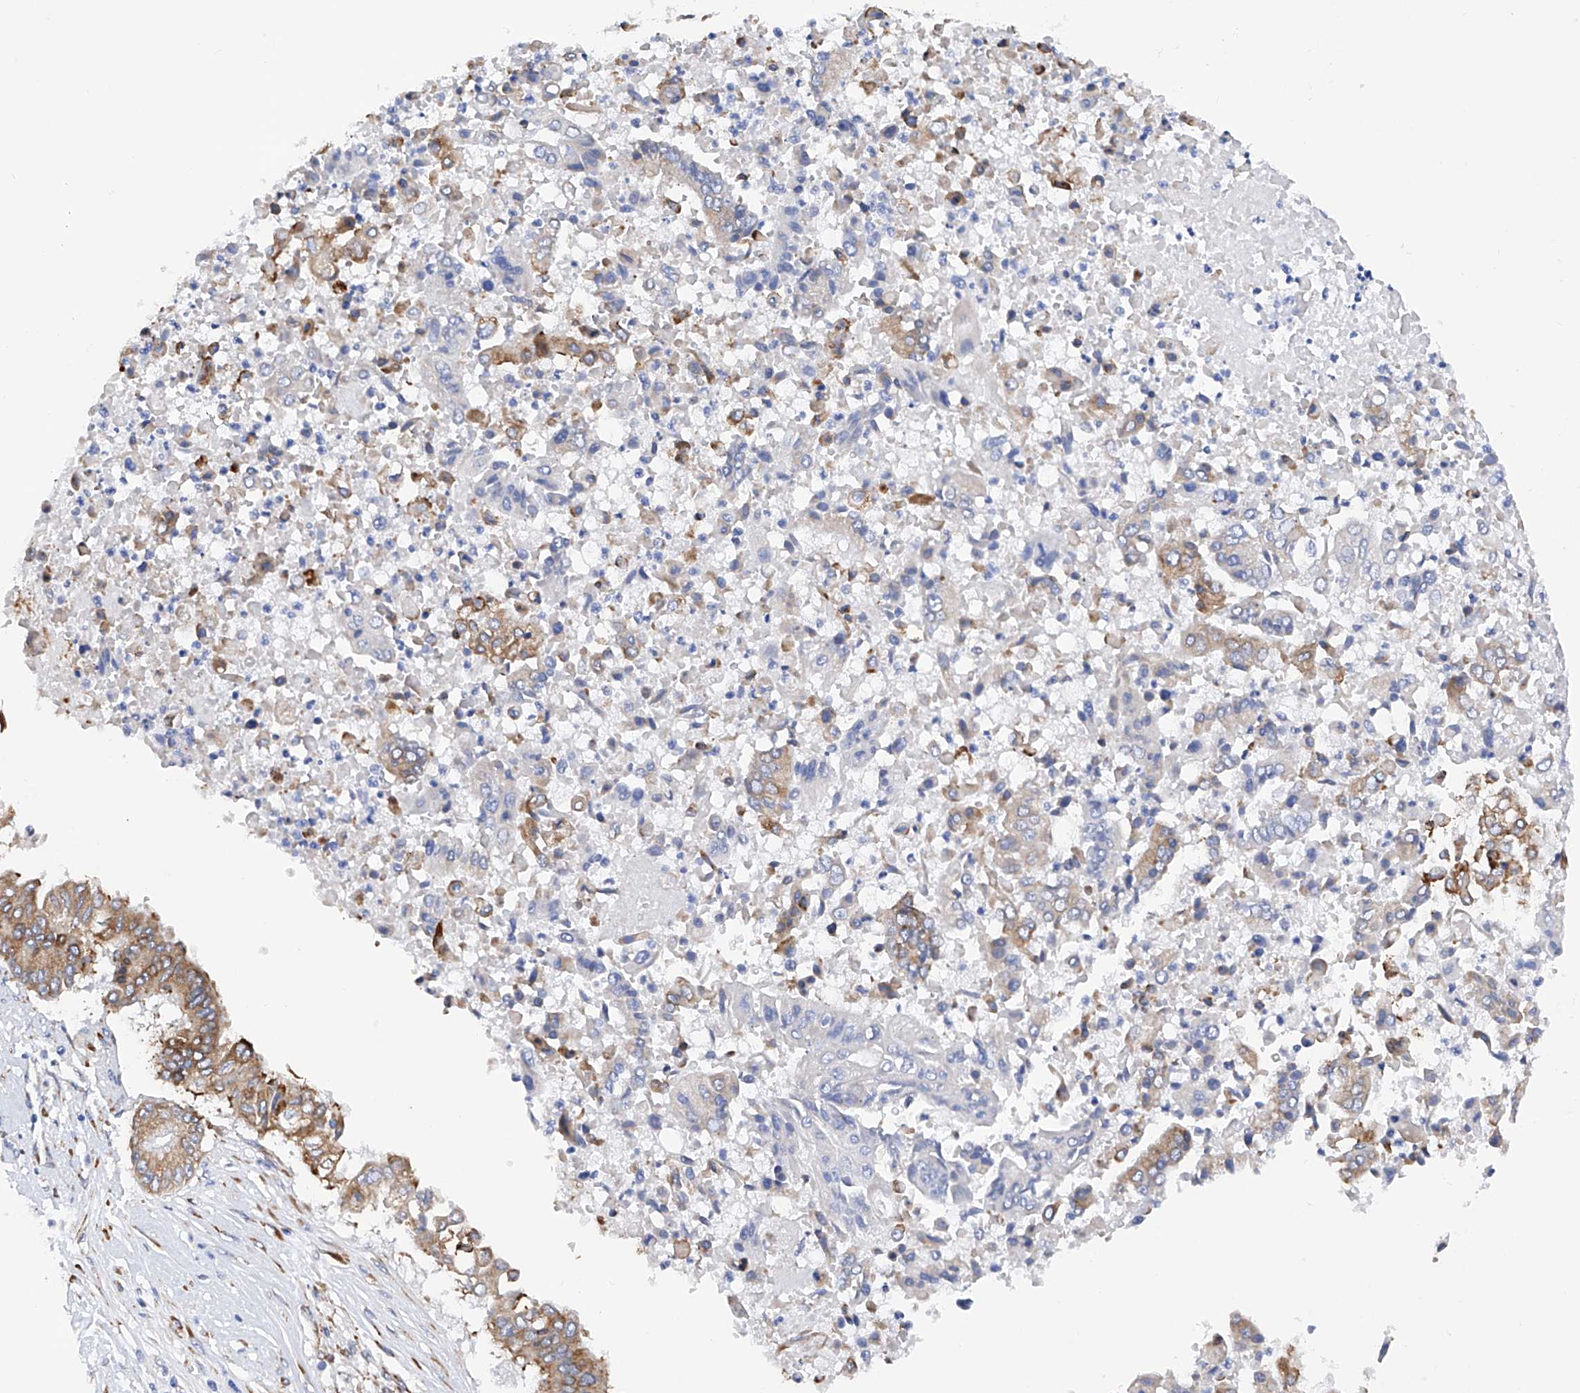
{"staining": {"intensity": "moderate", "quantity": "25%-75%", "location": "cytoplasmic/membranous"}, "tissue": "pancreatic cancer", "cell_type": "Tumor cells", "image_type": "cancer", "snomed": [{"axis": "morphology", "description": "Adenocarcinoma, NOS"}, {"axis": "topography", "description": "Pancreas"}], "caption": "Immunohistochemical staining of pancreatic cancer displays medium levels of moderate cytoplasmic/membranous protein staining in about 25%-75% of tumor cells. The staining was performed using DAB to visualize the protein expression in brown, while the nuclei were stained in blue with hematoxylin (Magnification: 20x).", "gene": "PDIA5", "patient": {"sex": "female", "age": 77}}